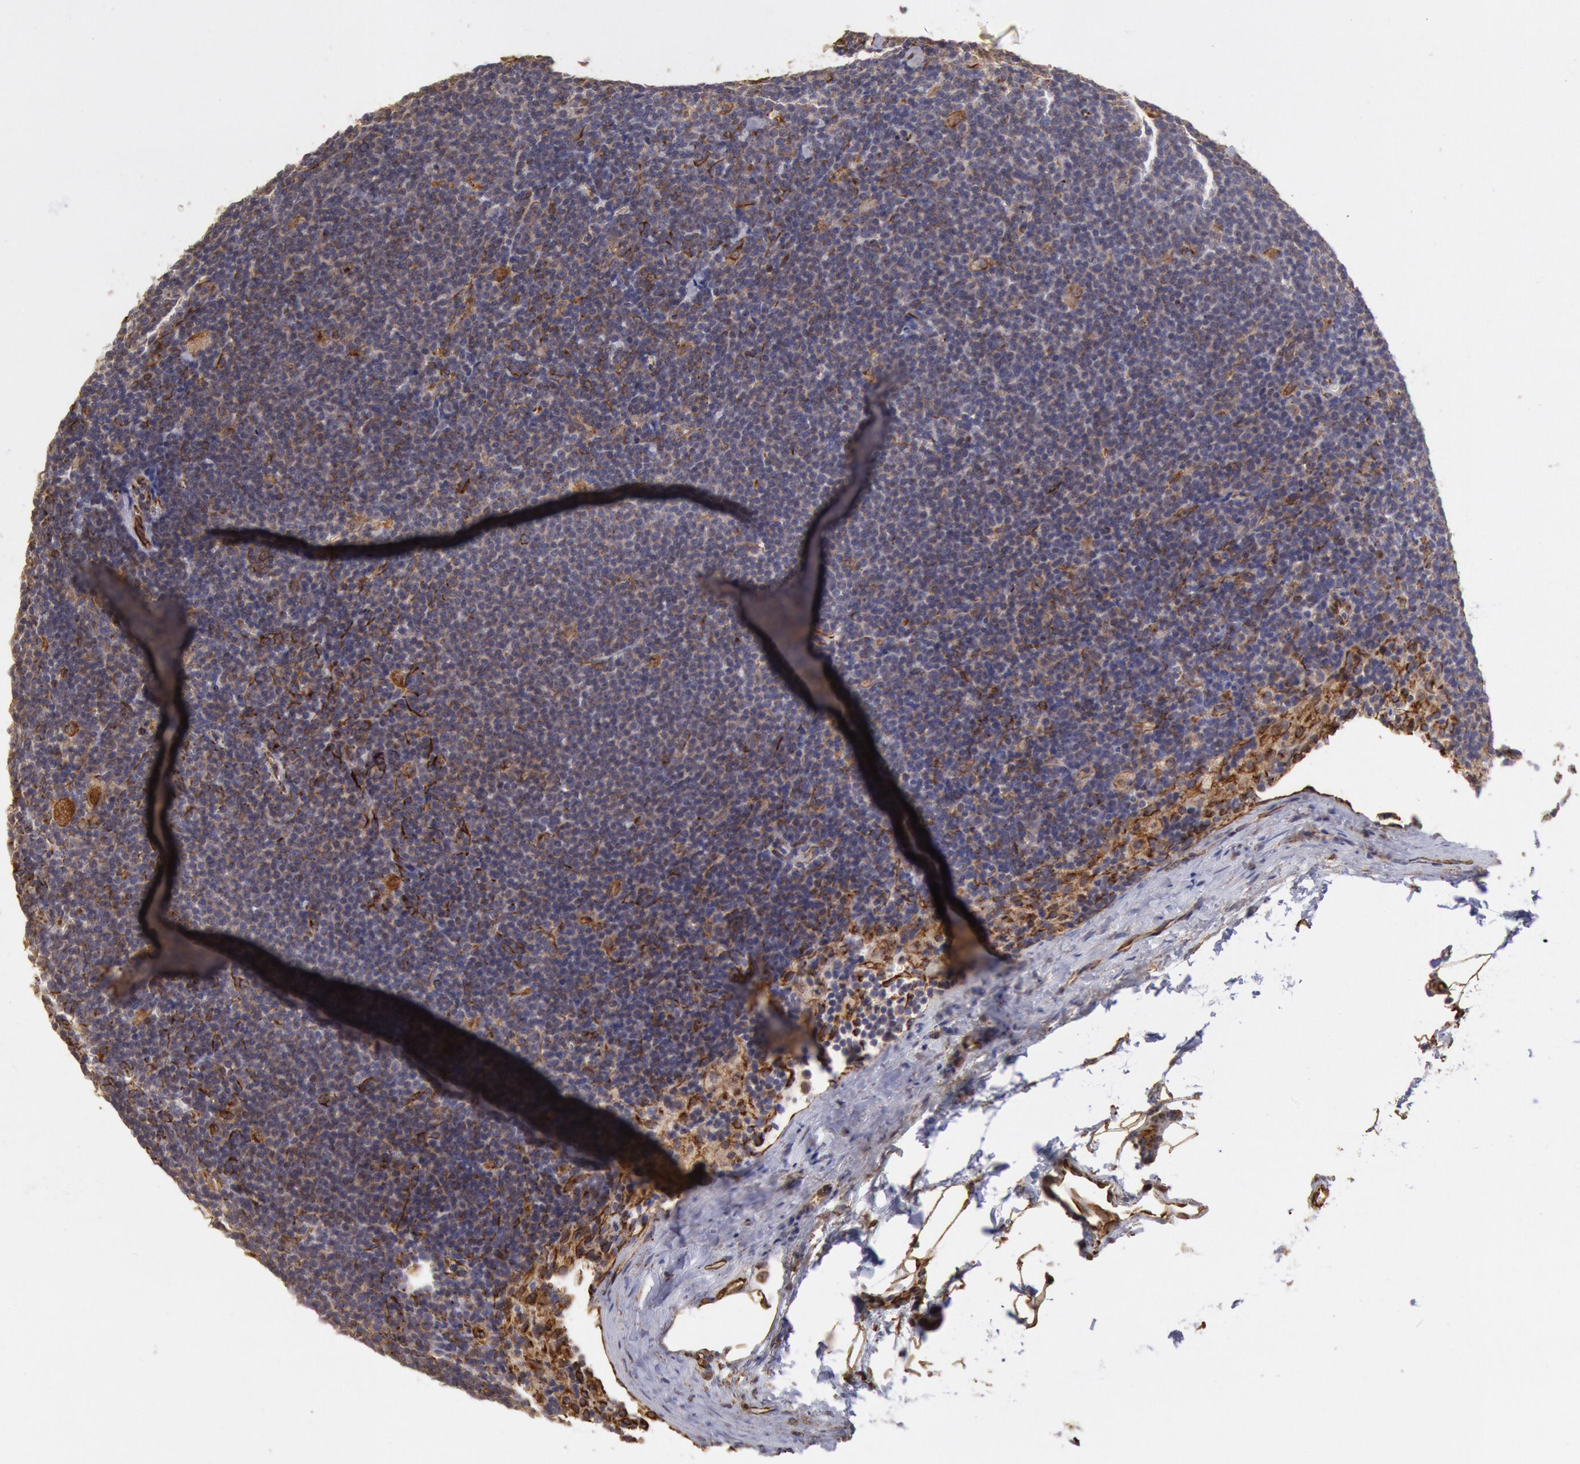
{"staining": {"intensity": "moderate", "quantity": "<25%", "location": "cytoplasmic/membranous"}, "tissue": "lymphoma", "cell_type": "Tumor cells", "image_type": "cancer", "snomed": [{"axis": "morphology", "description": "Malignant lymphoma, non-Hodgkin's type, Low grade"}, {"axis": "topography", "description": "Lymph node"}], "caption": "High-magnification brightfield microscopy of lymphoma stained with DAB (3,3'-diaminobenzidine) (brown) and counterstained with hematoxylin (blue). tumor cells exhibit moderate cytoplasmic/membranous staining is identified in about<25% of cells.", "gene": "RNF139", "patient": {"sex": "male", "age": 65}}